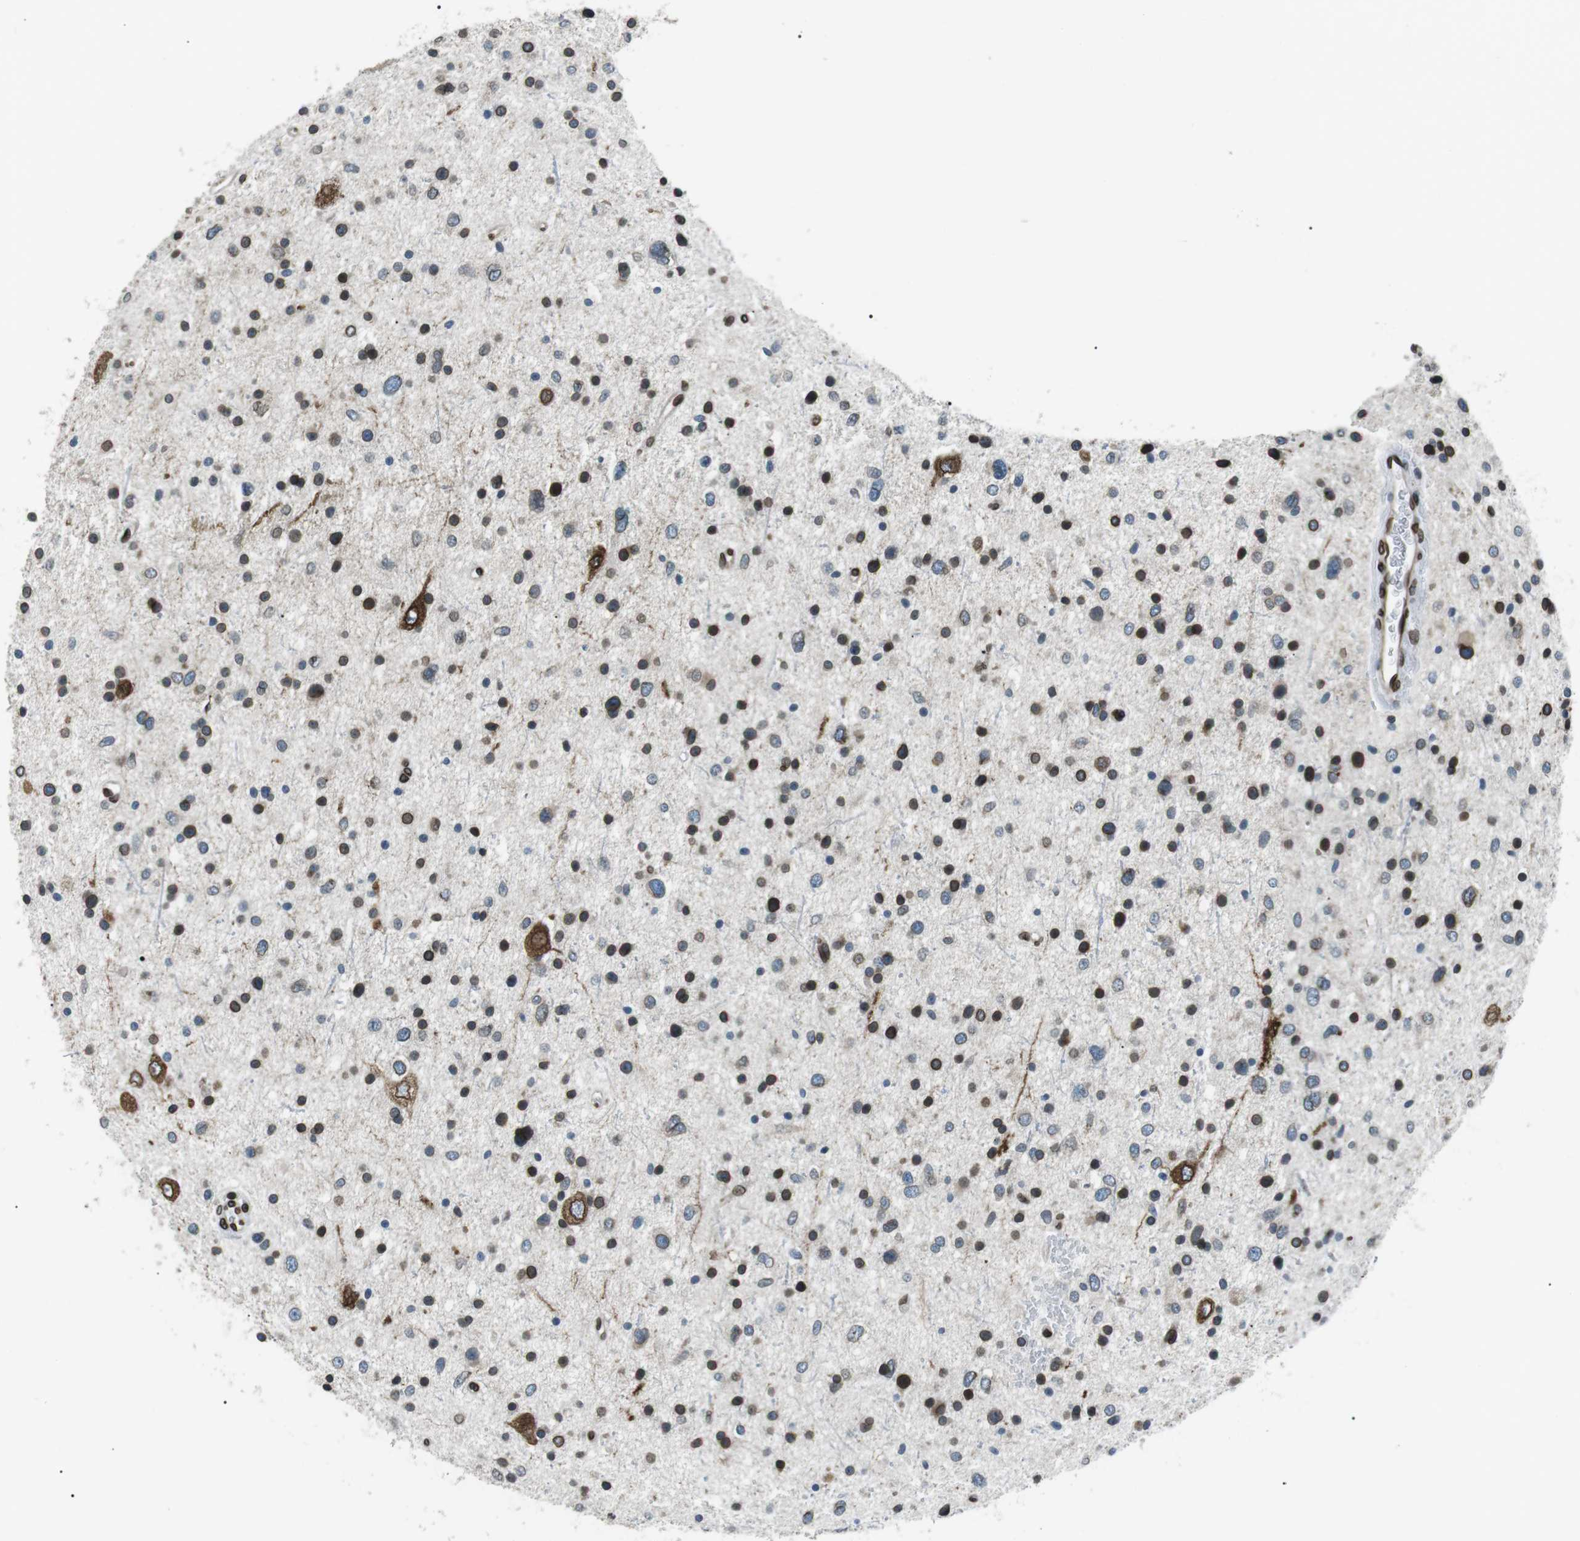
{"staining": {"intensity": "strong", "quantity": "25%-75%", "location": "cytoplasmic/membranous,nuclear"}, "tissue": "glioma", "cell_type": "Tumor cells", "image_type": "cancer", "snomed": [{"axis": "morphology", "description": "Glioma, malignant, Low grade"}, {"axis": "topography", "description": "Brain"}], "caption": "Immunohistochemistry image of glioma stained for a protein (brown), which exhibits high levels of strong cytoplasmic/membranous and nuclear staining in about 25%-75% of tumor cells.", "gene": "TMX4", "patient": {"sex": "female", "age": 37}}